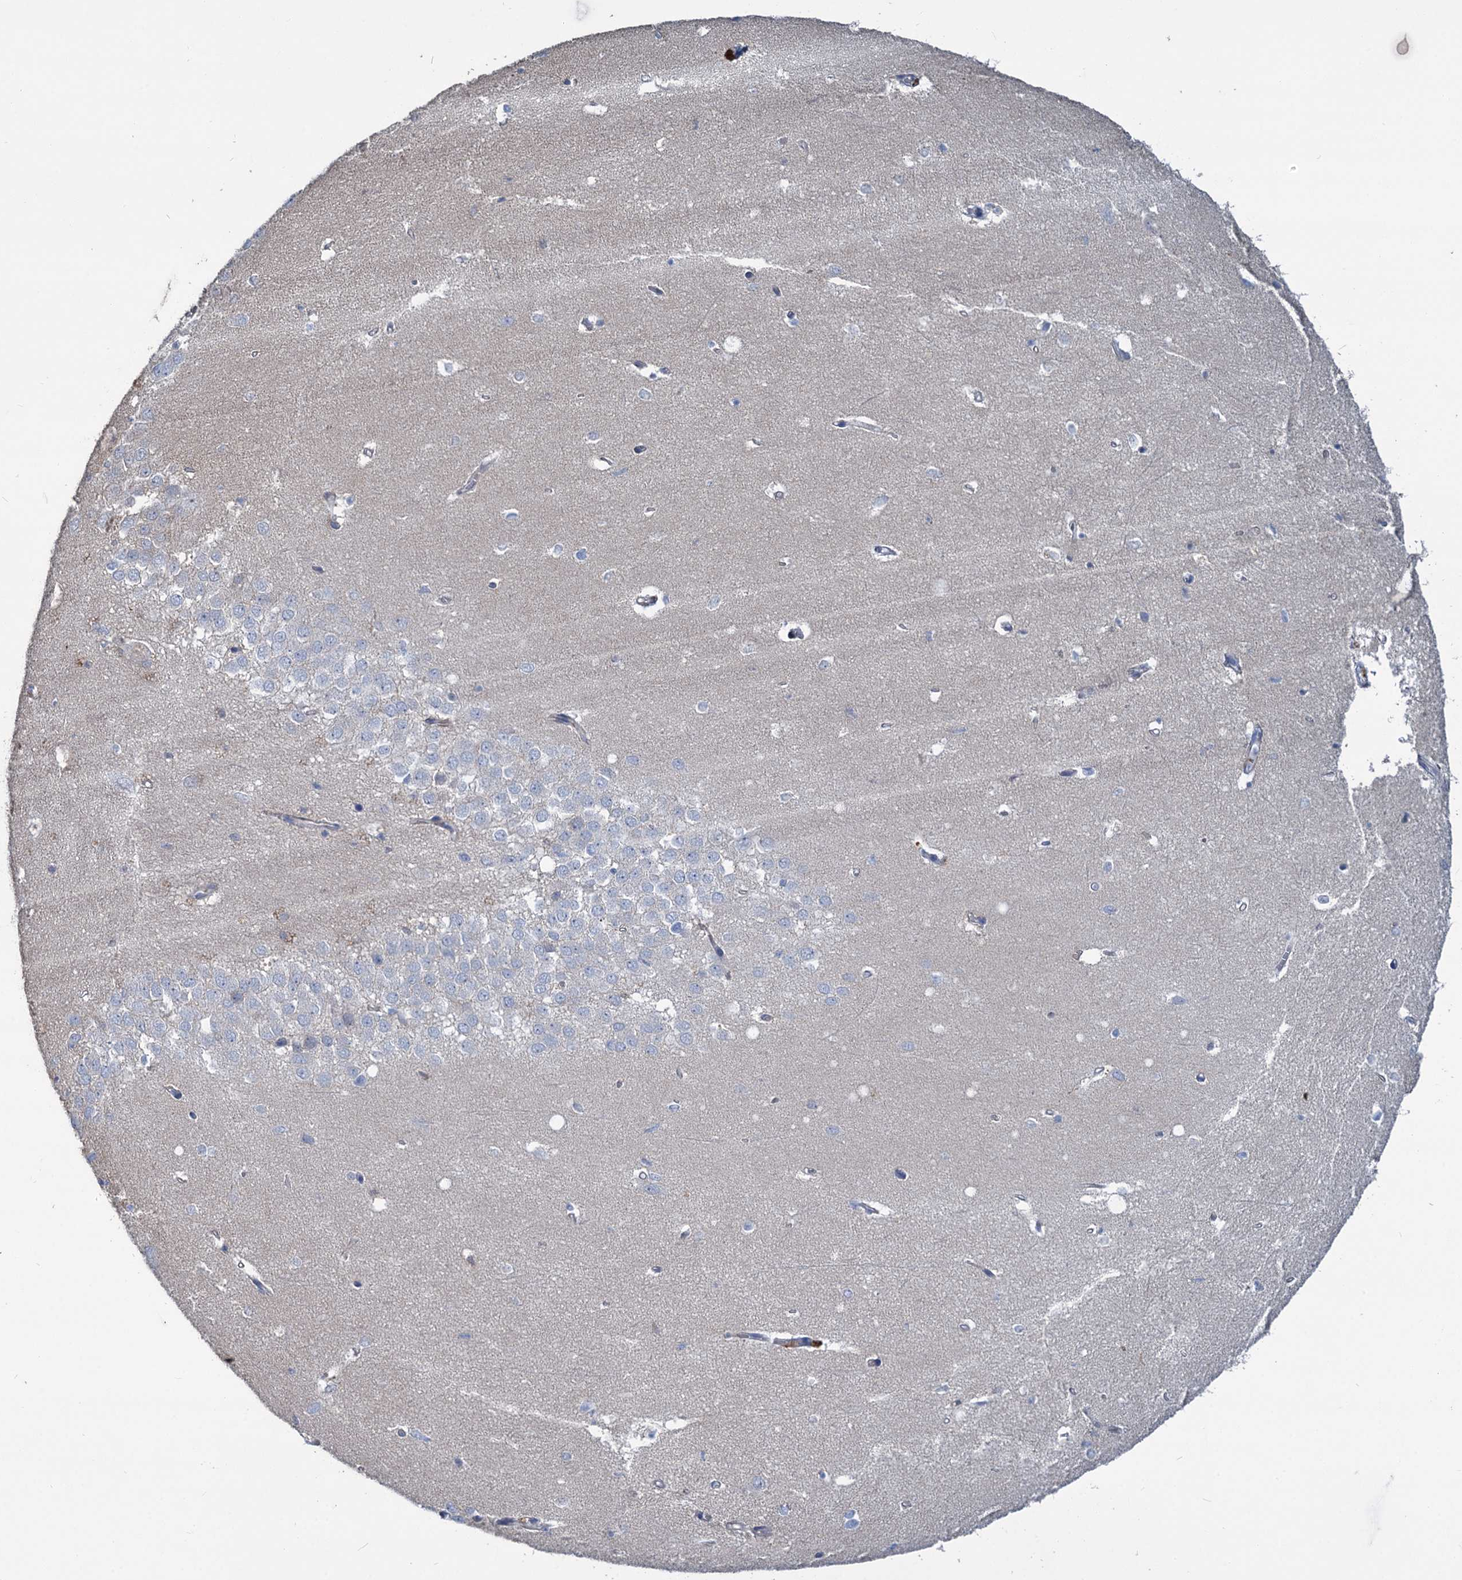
{"staining": {"intensity": "negative", "quantity": "none", "location": "none"}, "tissue": "hippocampus", "cell_type": "Glial cells", "image_type": "normal", "snomed": [{"axis": "morphology", "description": "Normal tissue, NOS"}, {"axis": "topography", "description": "Hippocampus"}], "caption": "DAB immunohistochemical staining of benign human hippocampus shows no significant staining in glial cells. (DAB IHC with hematoxylin counter stain).", "gene": "URAD", "patient": {"sex": "female", "age": 64}}